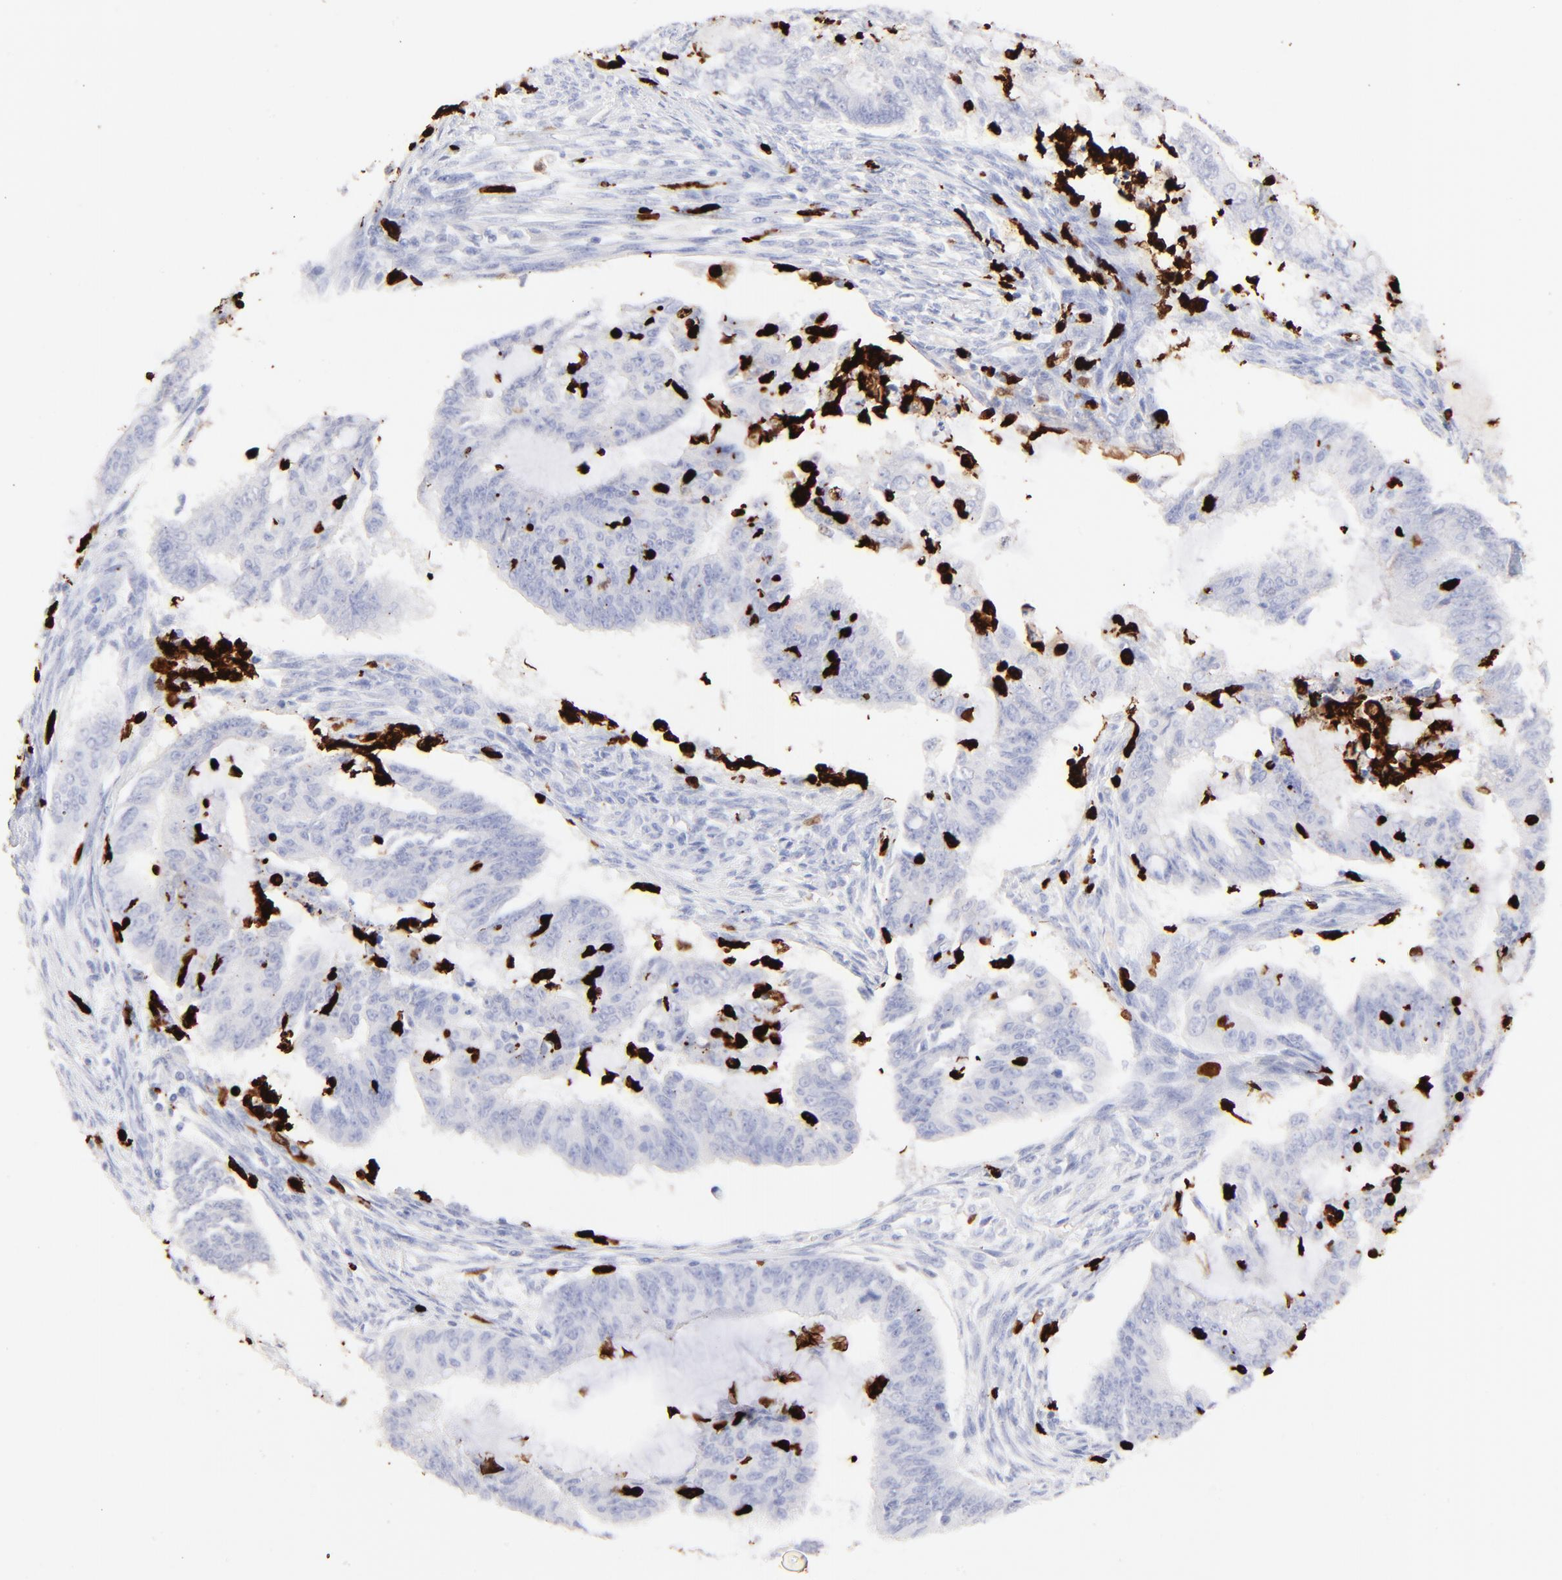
{"staining": {"intensity": "negative", "quantity": "none", "location": "none"}, "tissue": "endometrial cancer", "cell_type": "Tumor cells", "image_type": "cancer", "snomed": [{"axis": "morphology", "description": "Adenocarcinoma, NOS"}, {"axis": "topography", "description": "Endometrium"}], "caption": "A high-resolution image shows immunohistochemistry (IHC) staining of endometrial cancer (adenocarcinoma), which exhibits no significant expression in tumor cells.", "gene": "S100A12", "patient": {"sex": "female", "age": 75}}